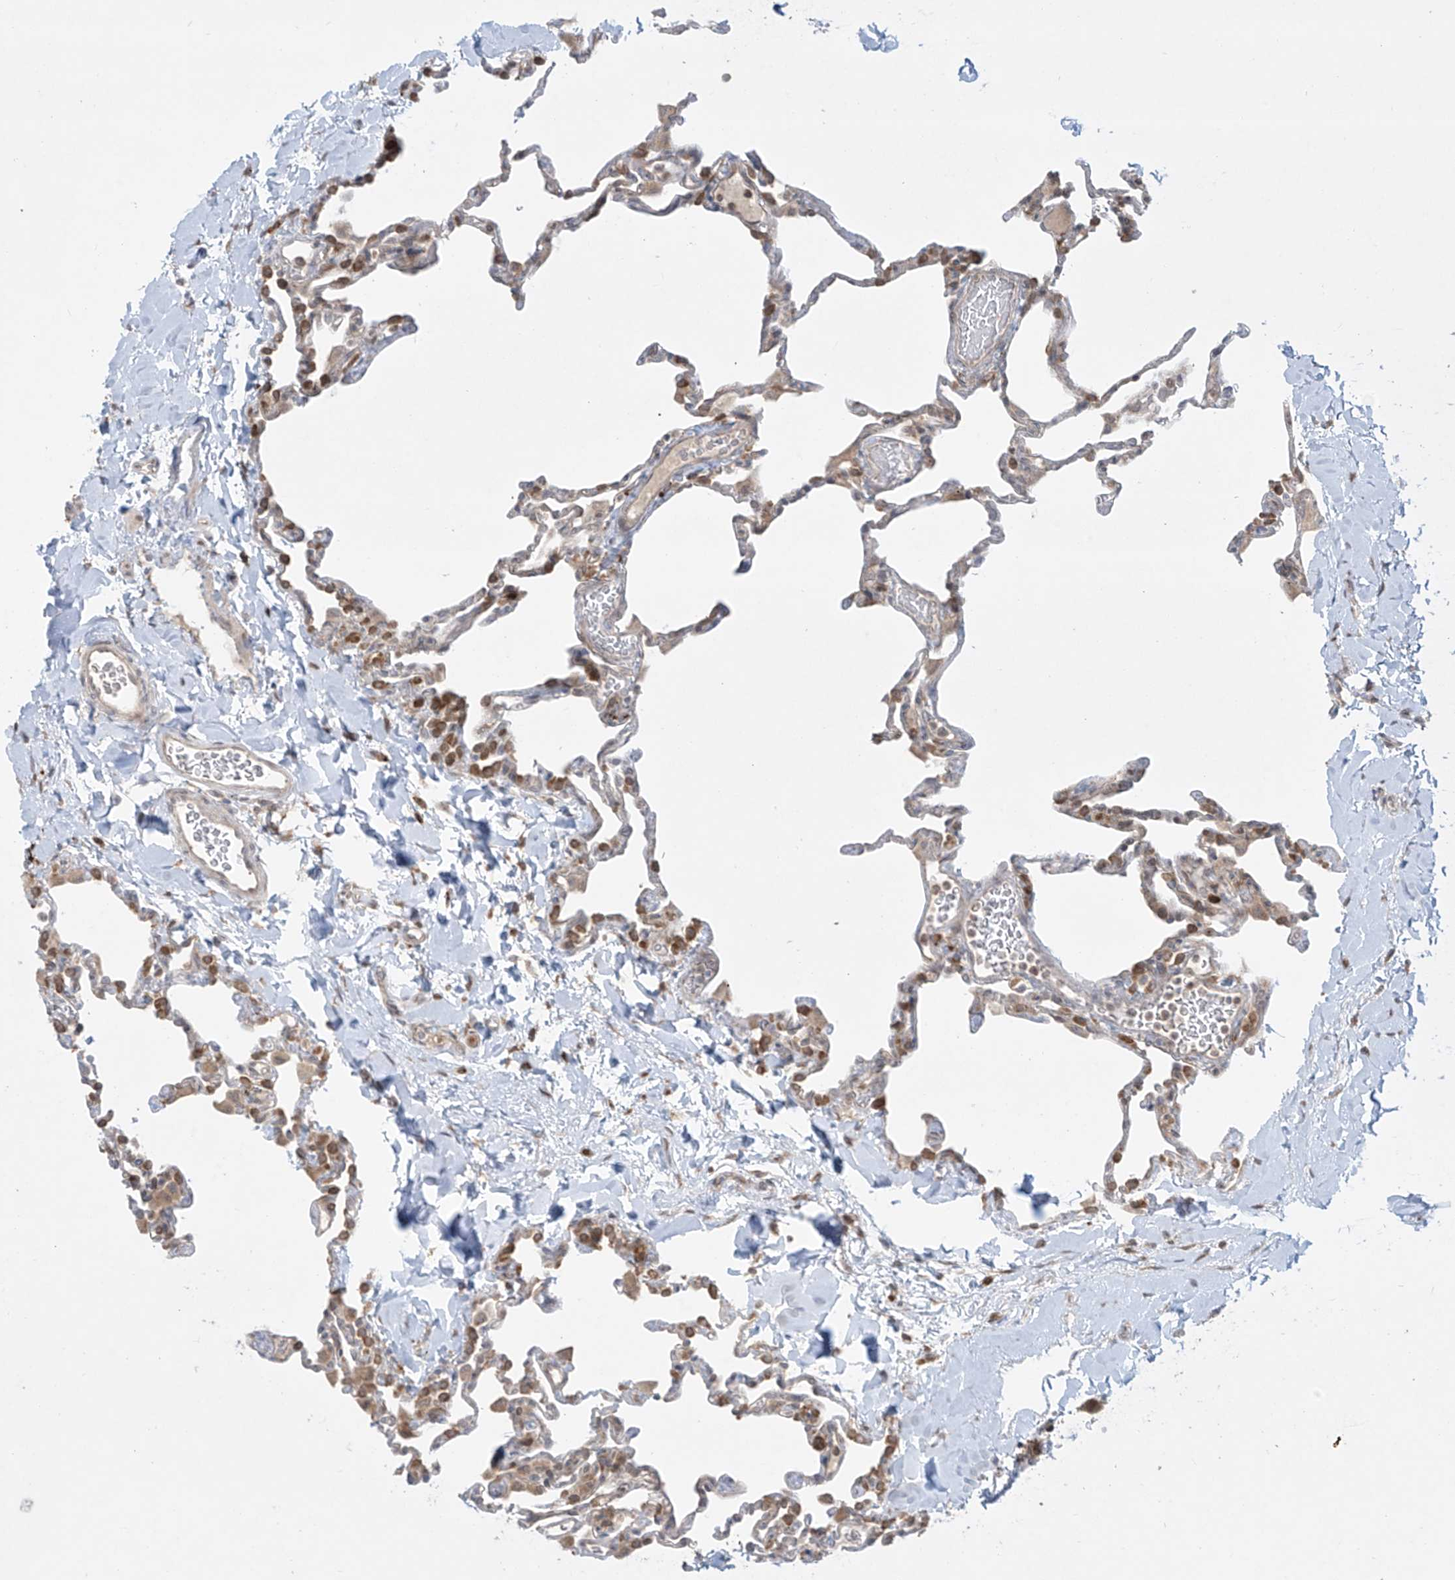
{"staining": {"intensity": "moderate", "quantity": "25%-75%", "location": "cytoplasmic/membranous"}, "tissue": "lung", "cell_type": "Alveolar cells", "image_type": "normal", "snomed": [{"axis": "morphology", "description": "Normal tissue, NOS"}, {"axis": "topography", "description": "Lung"}], "caption": "Immunohistochemistry photomicrograph of unremarkable lung: human lung stained using immunohistochemistry demonstrates medium levels of moderate protein expression localized specifically in the cytoplasmic/membranous of alveolar cells, appearing as a cytoplasmic/membranous brown color.", "gene": "PPAT", "patient": {"sex": "male", "age": 20}}